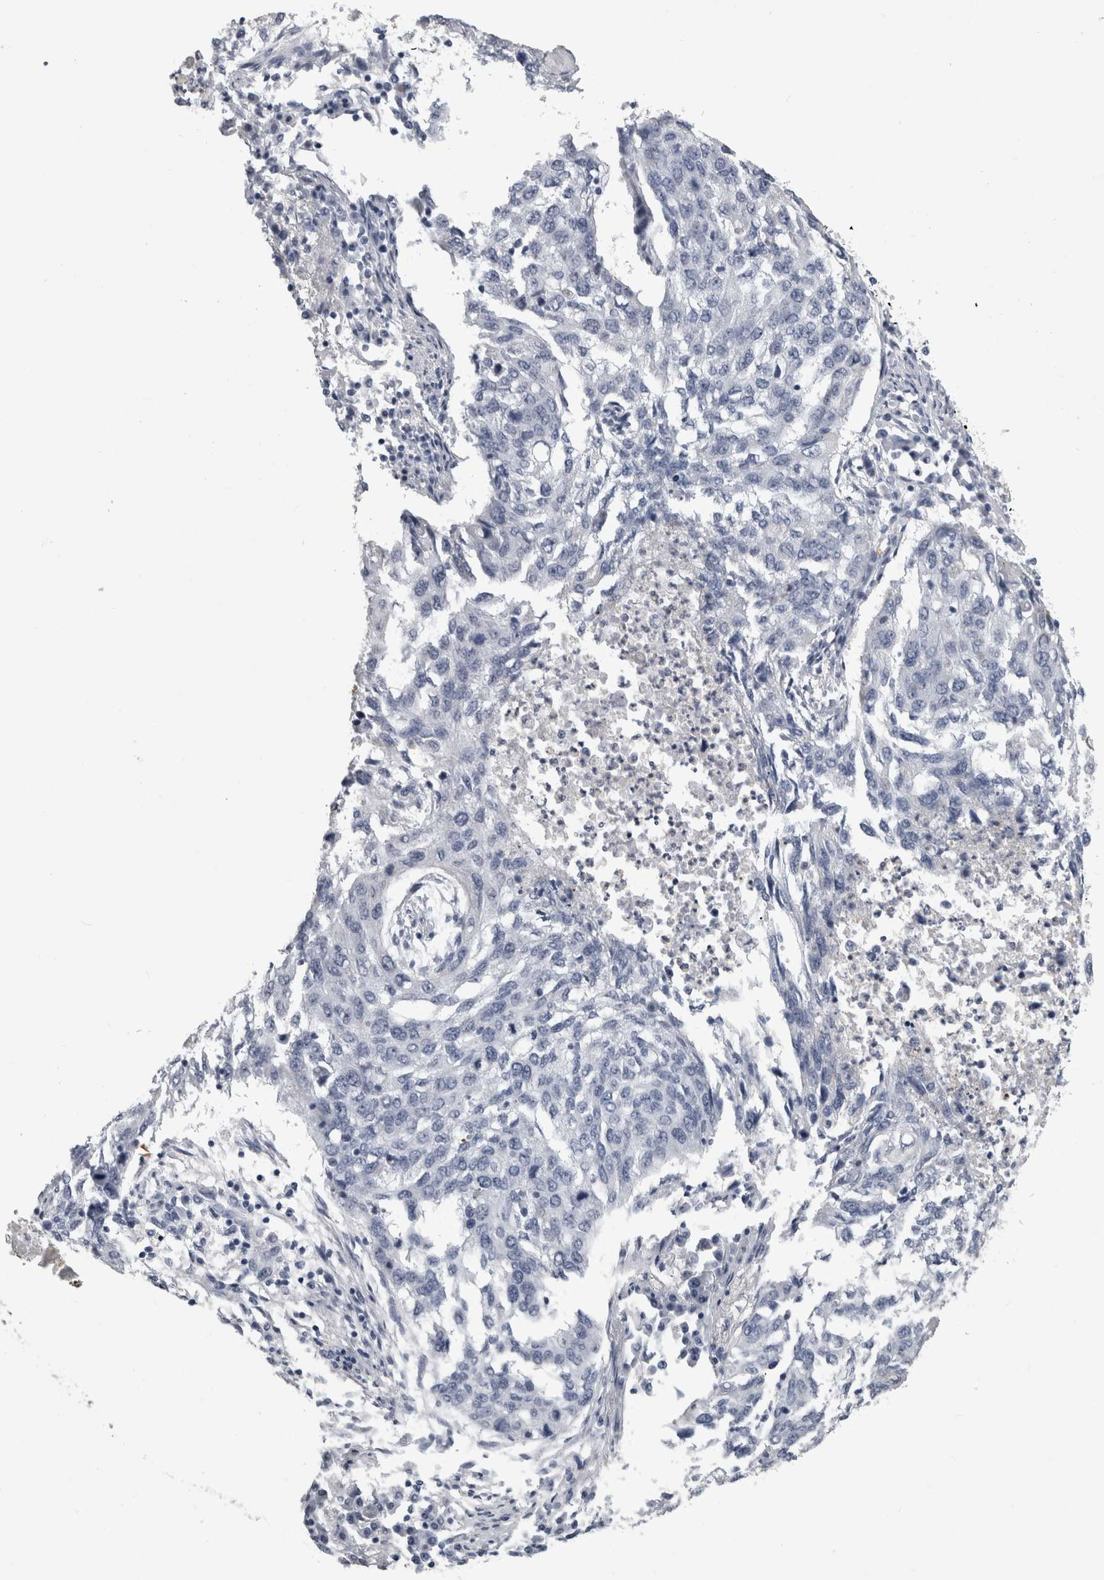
{"staining": {"intensity": "negative", "quantity": "none", "location": "none"}, "tissue": "lung cancer", "cell_type": "Tumor cells", "image_type": "cancer", "snomed": [{"axis": "morphology", "description": "Squamous cell carcinoma, NOS"}, {"axis": "topography", "description": "Lung"}], "caption": "High magnification brightfield microscopy of lung squamous cell carcinoma stained with DAB (3,3'-diaminobenzidine) (brown) and counterstained with hematoxylin (blue): tumor cells show no significant positivity.", "gene": "ALDH8A1", "patient": {"sex": "female", "age": 63}}